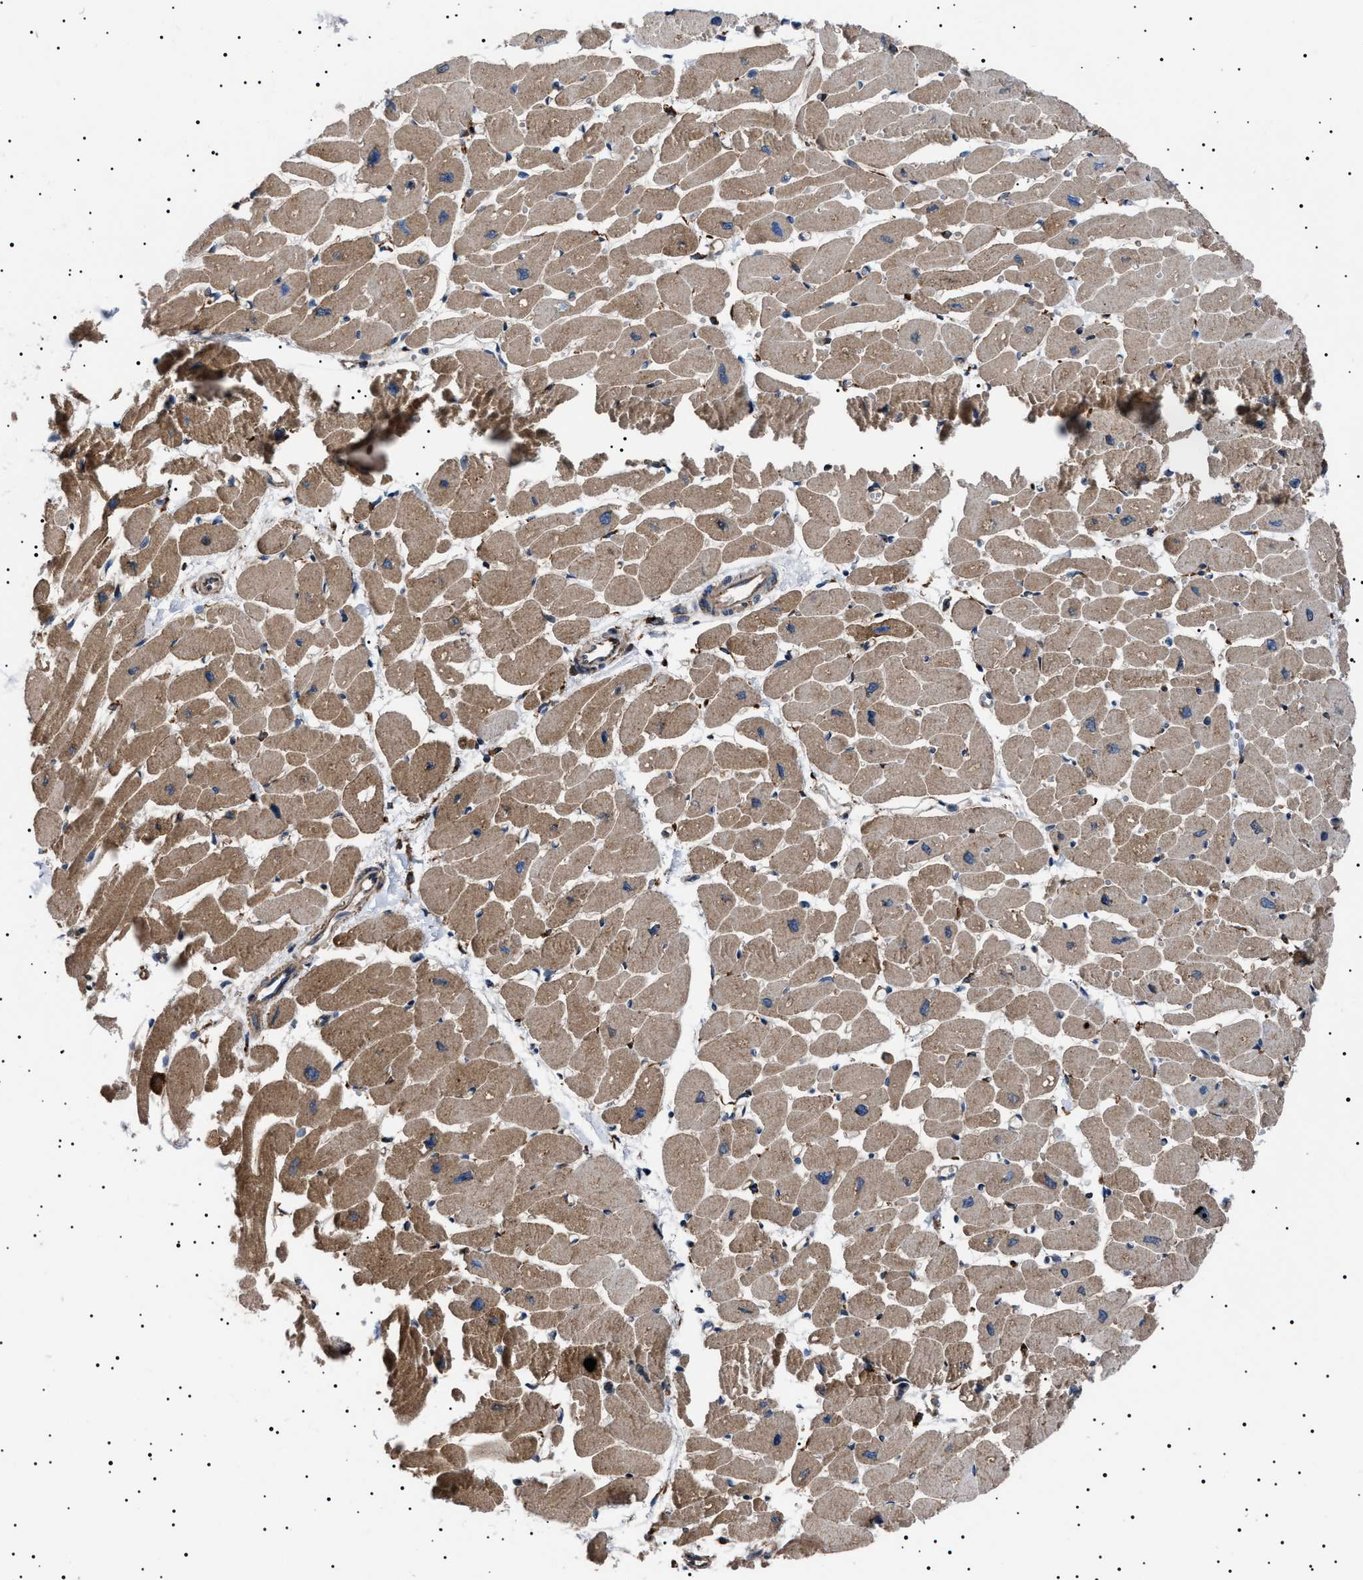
{"staining": {"intensity": "strong", "quantity": ">75%", "location": "cytoplasmic/membranous"}, "tissue": "heart muscle", "cell_type": "Cardiomyocytes", "image_type": "normal", "snomed": [{"axis": "morphology", "description": "Normal tissue, NOS"}, {"axis": "topography", "description": "Heart"}], "caption": "Strong cytoplasmic/membranous protein positivity is appreciated in about >75% of cardiomyocytes in heart muscle. The protein of interest is shown in brown color, while the nuclei are stained blue.", "gene": "TOP1MT", "patient": {"sex": "female", "age": 54}}